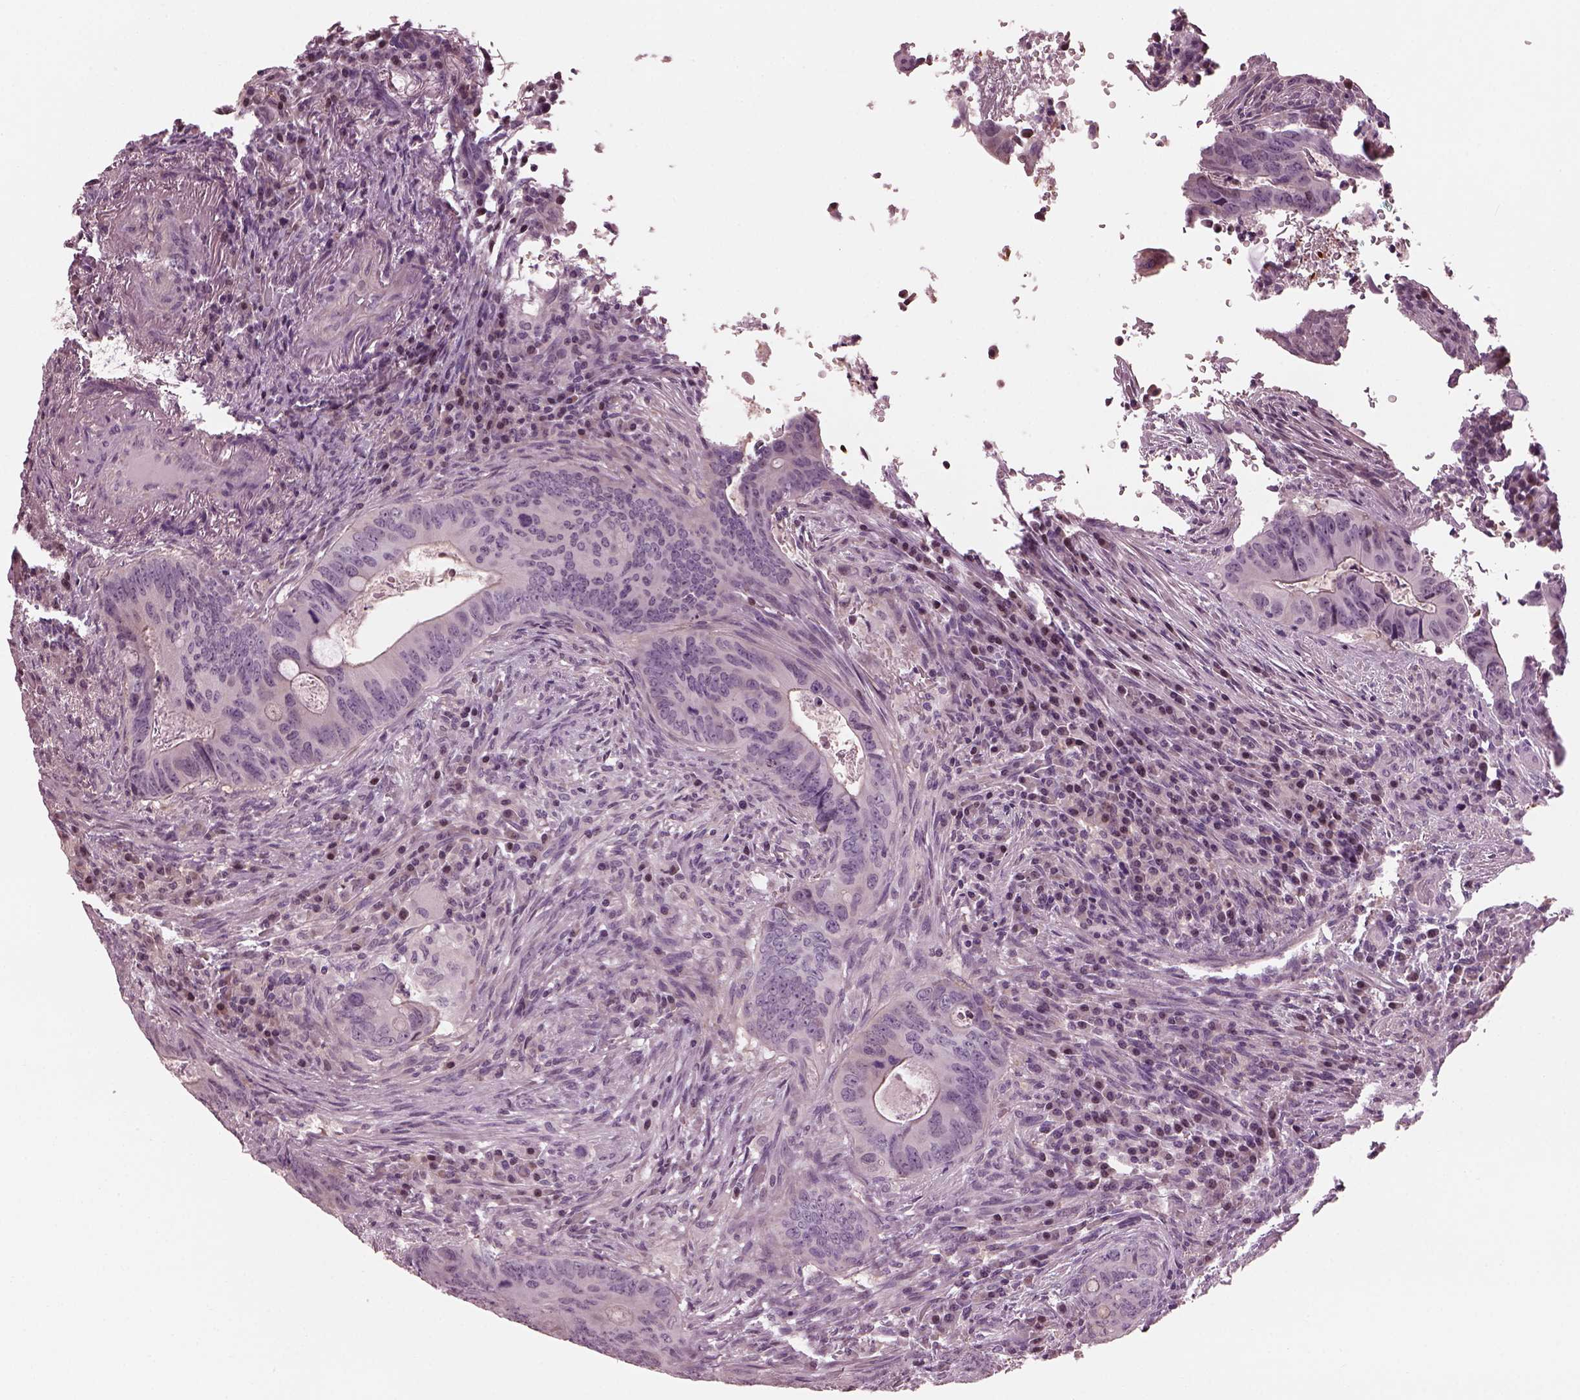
{"staining": {"intensity": "negative", "quantity": "none", "location": "none"}, "tissue": "colorectal cancer", "cell_type": "Tumor cells", "image_type": "cancer", "snomed": [{"axis": "morphology", "description": "Adenocarcinoma, NOS"}, {"axis": "topography", "description": "Colon"}], "caption": "This is a histopathology image of immunohistochemistry (IHC) staining of colorectal adenocarcinoma, which shows no positivity in tumor cells.", "gene": "BFSP1", "patient": {"sex": "female", "age": 74}}